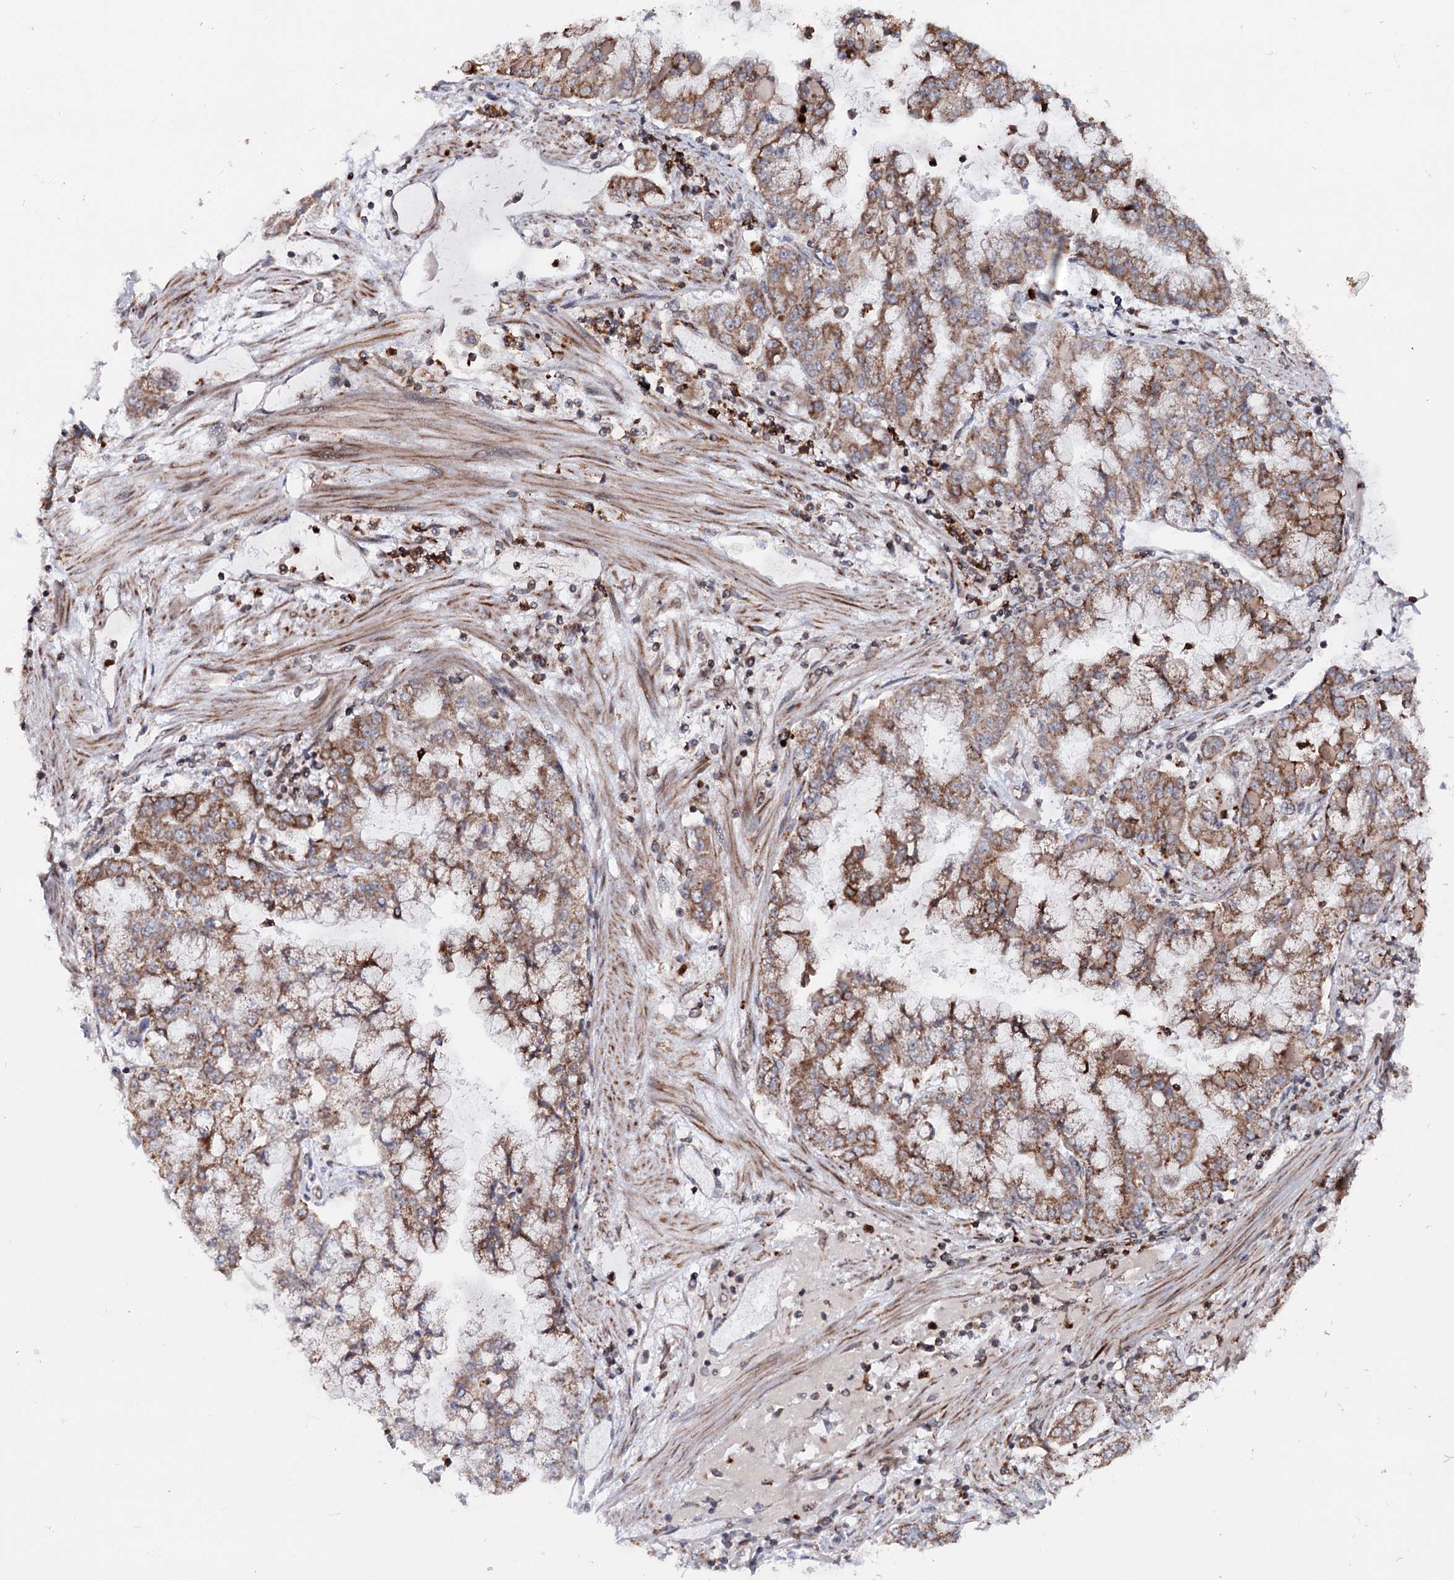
{"staining": {"intensity": "moderate", "quantity": ">75%", "location": "cytoplasmic/membranous"}, "tissue": "stomach cancer", "cell_type": "Tumor cells", "image_type": "cancer", "snomed": [{"axis": "morphology", "description": "Adenocarcinoma, NOS"}, {"axis": "topography", "description": "Stomach"}], "caption": "Immunohistochemistry micrograph of neoplastic tissue: human adenocarcinoma (stomach) stained using immunohistochemistry (IHC) exhibits medium levels of moderate protein expression localized specifically in the cytoplasmic/membranous of tumor cells, appearing as a cytoplasmic/membranous brown color.", "gene": "FGFR1OP2", "patient": {"sex": "male", "age": 76}}